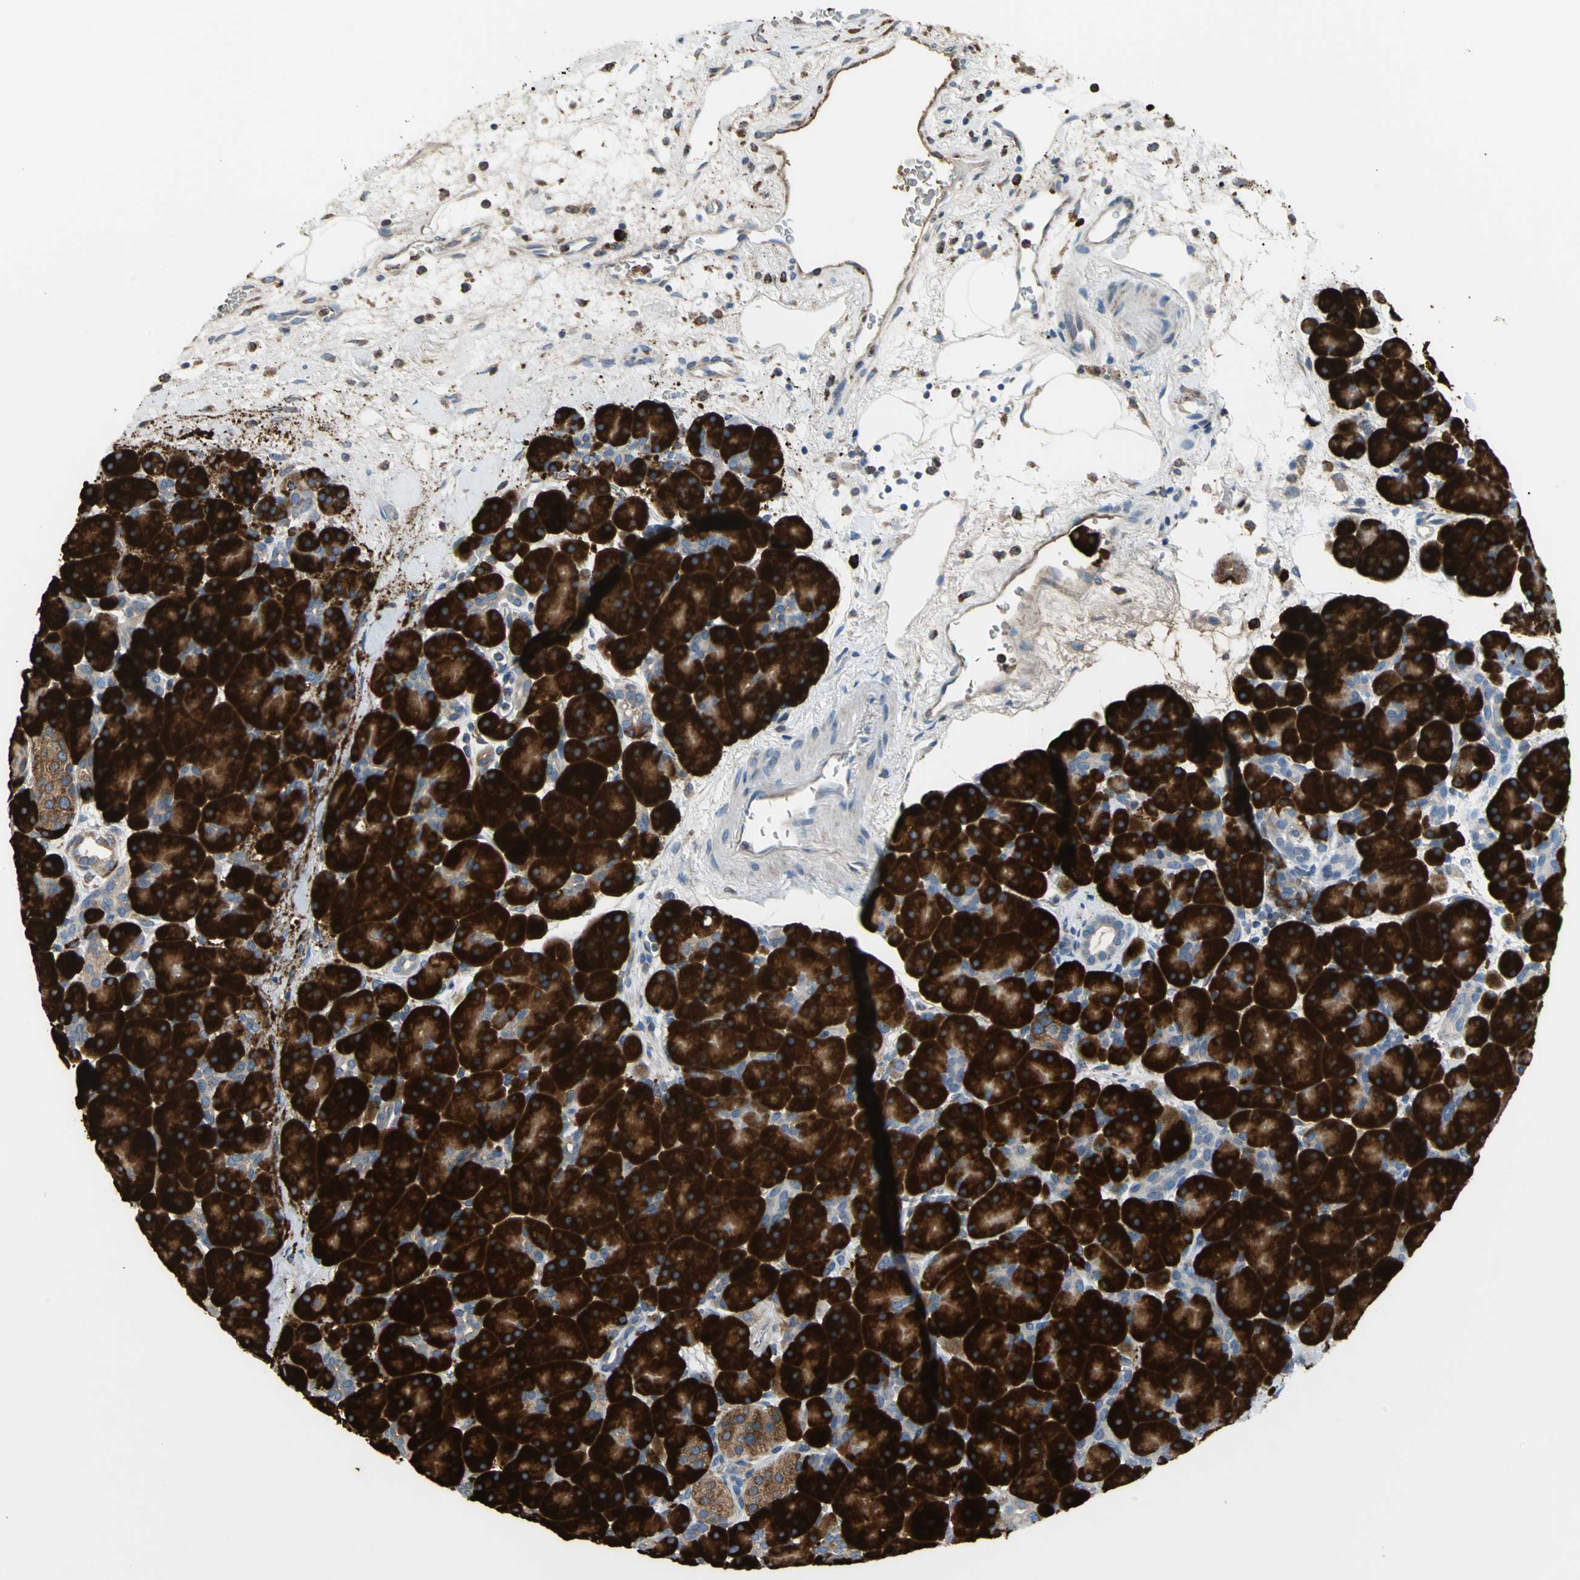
{"staining": {"intensity": "strong", "quantity": ">75%", "location": "cytoplasmic/membranous"}, "tissue": "pancreas", "cell_type": "Exocrine glandular cells", "image_type": "normal", "snomed": [{"axis": "morphology", "description": "Normal tissue, NOS"}, {"axis": "topography", "description": "Pancreas"}], "caption": "Immunohistochemical staining of normal human pancreas reveals strong cytoplasmic/membranous protein positivity in approximately >75% of exocrine glandular cells.", "gene": "SDF2L1", "patient": {"sex": "male", "age": 66}}